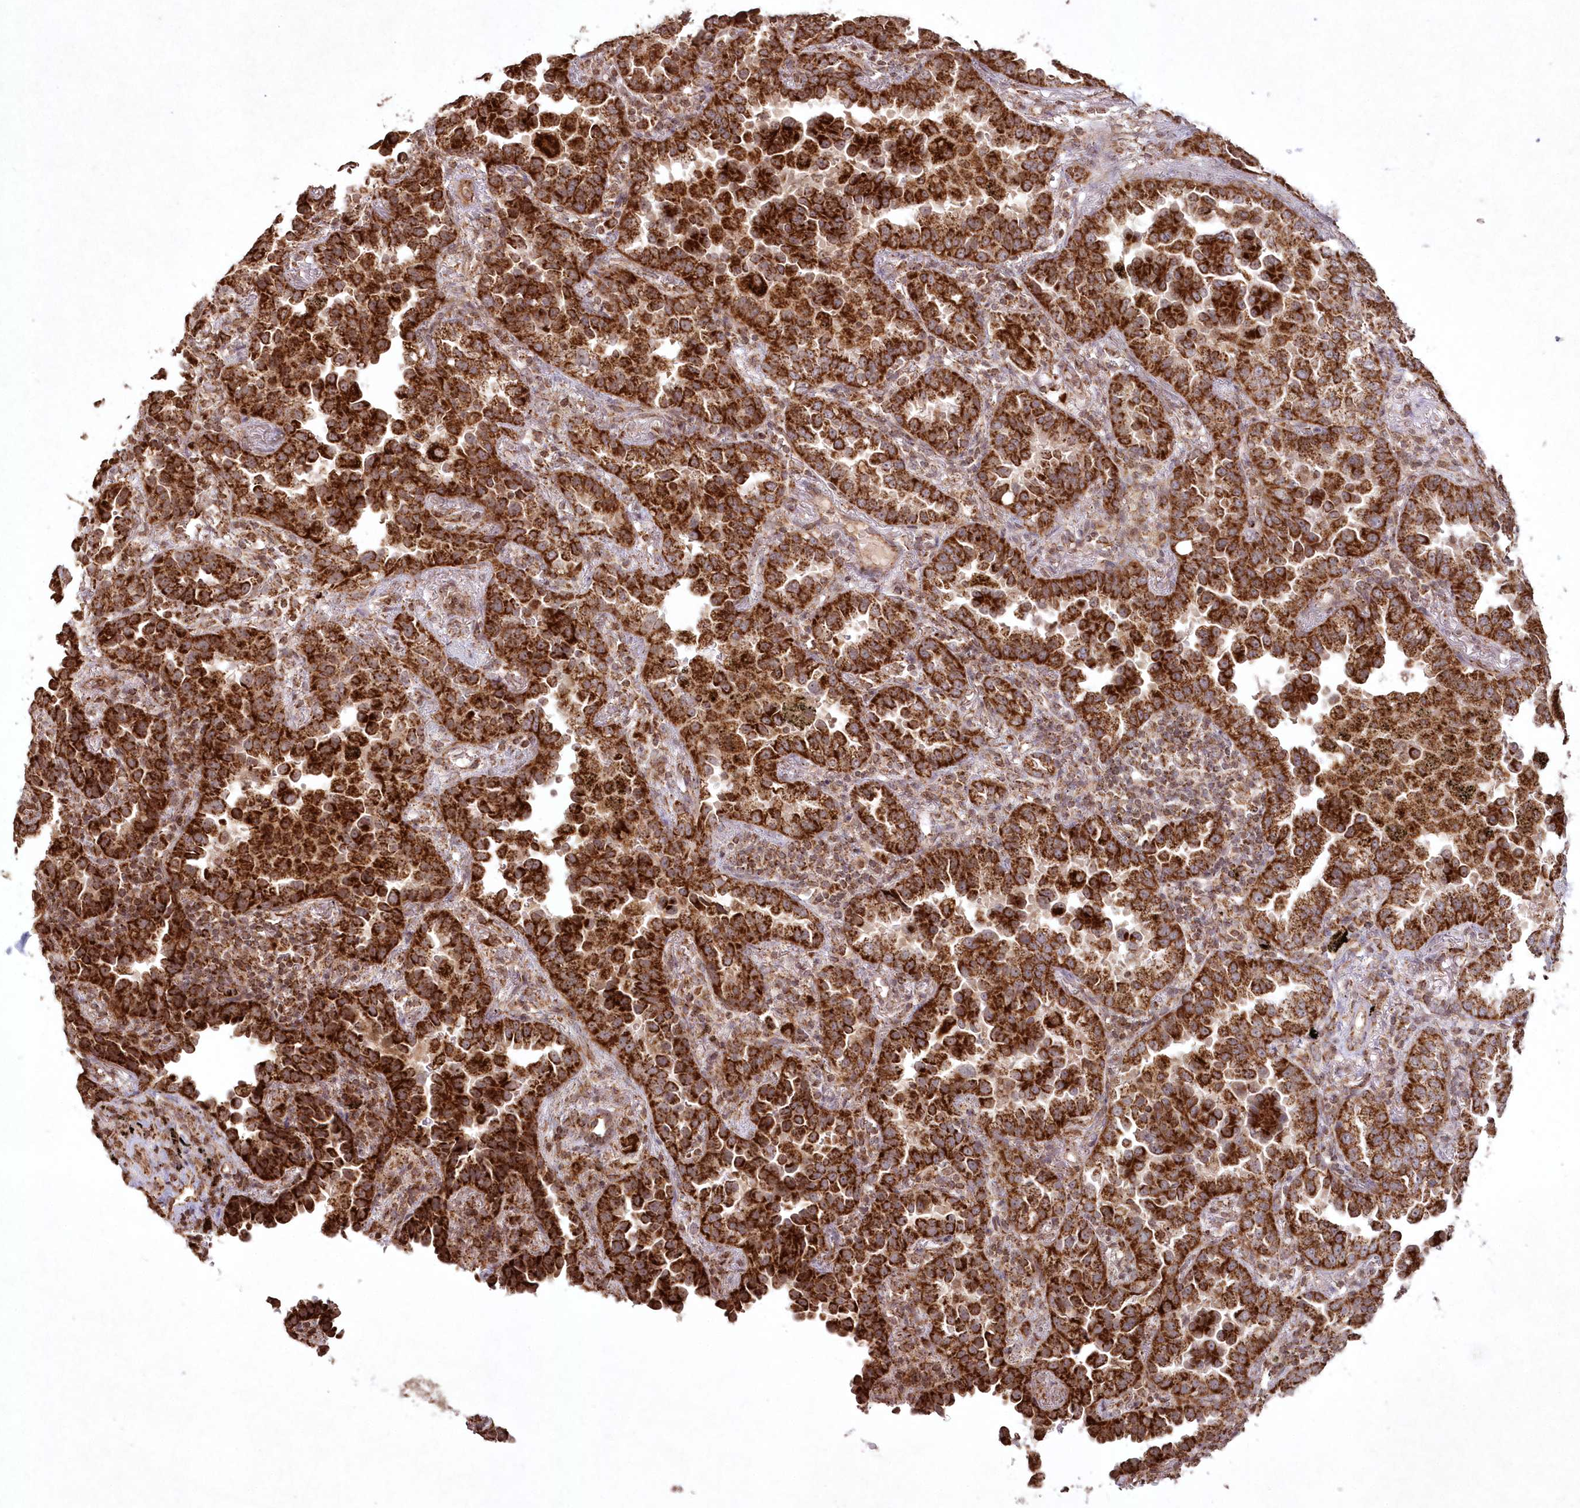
{"staining": {"intensity": "strong", "quantity": ">75%", "location": "cytoplasmic/membranous"}, "tissue": "lung cancer", "cell_type": "Tumor cells", "image_type": "cancer", "snomed": [{"axis": "morphology", "description": "Normal tissue, NOS"}, {"axis": "morphology", "description": "Adenocarcinoma, NOS"}, {"axis": "topography", "description": "Lung"}], "caption": "Immunohistochemistry (IHC) staining of lung adenocarcinoma, which demonstrates high levels of strong cytoplasmic/membranous positivity in about >75% of tumor cells indicating strong cytoplasmic/membranous protein staining. The staining was performed using DAB (brown) for protein detection and nuclei were counterstained in hematoxylin (blue).", "gene": "LRPPRC", "patient": {"sex": "male", "age": 59}}